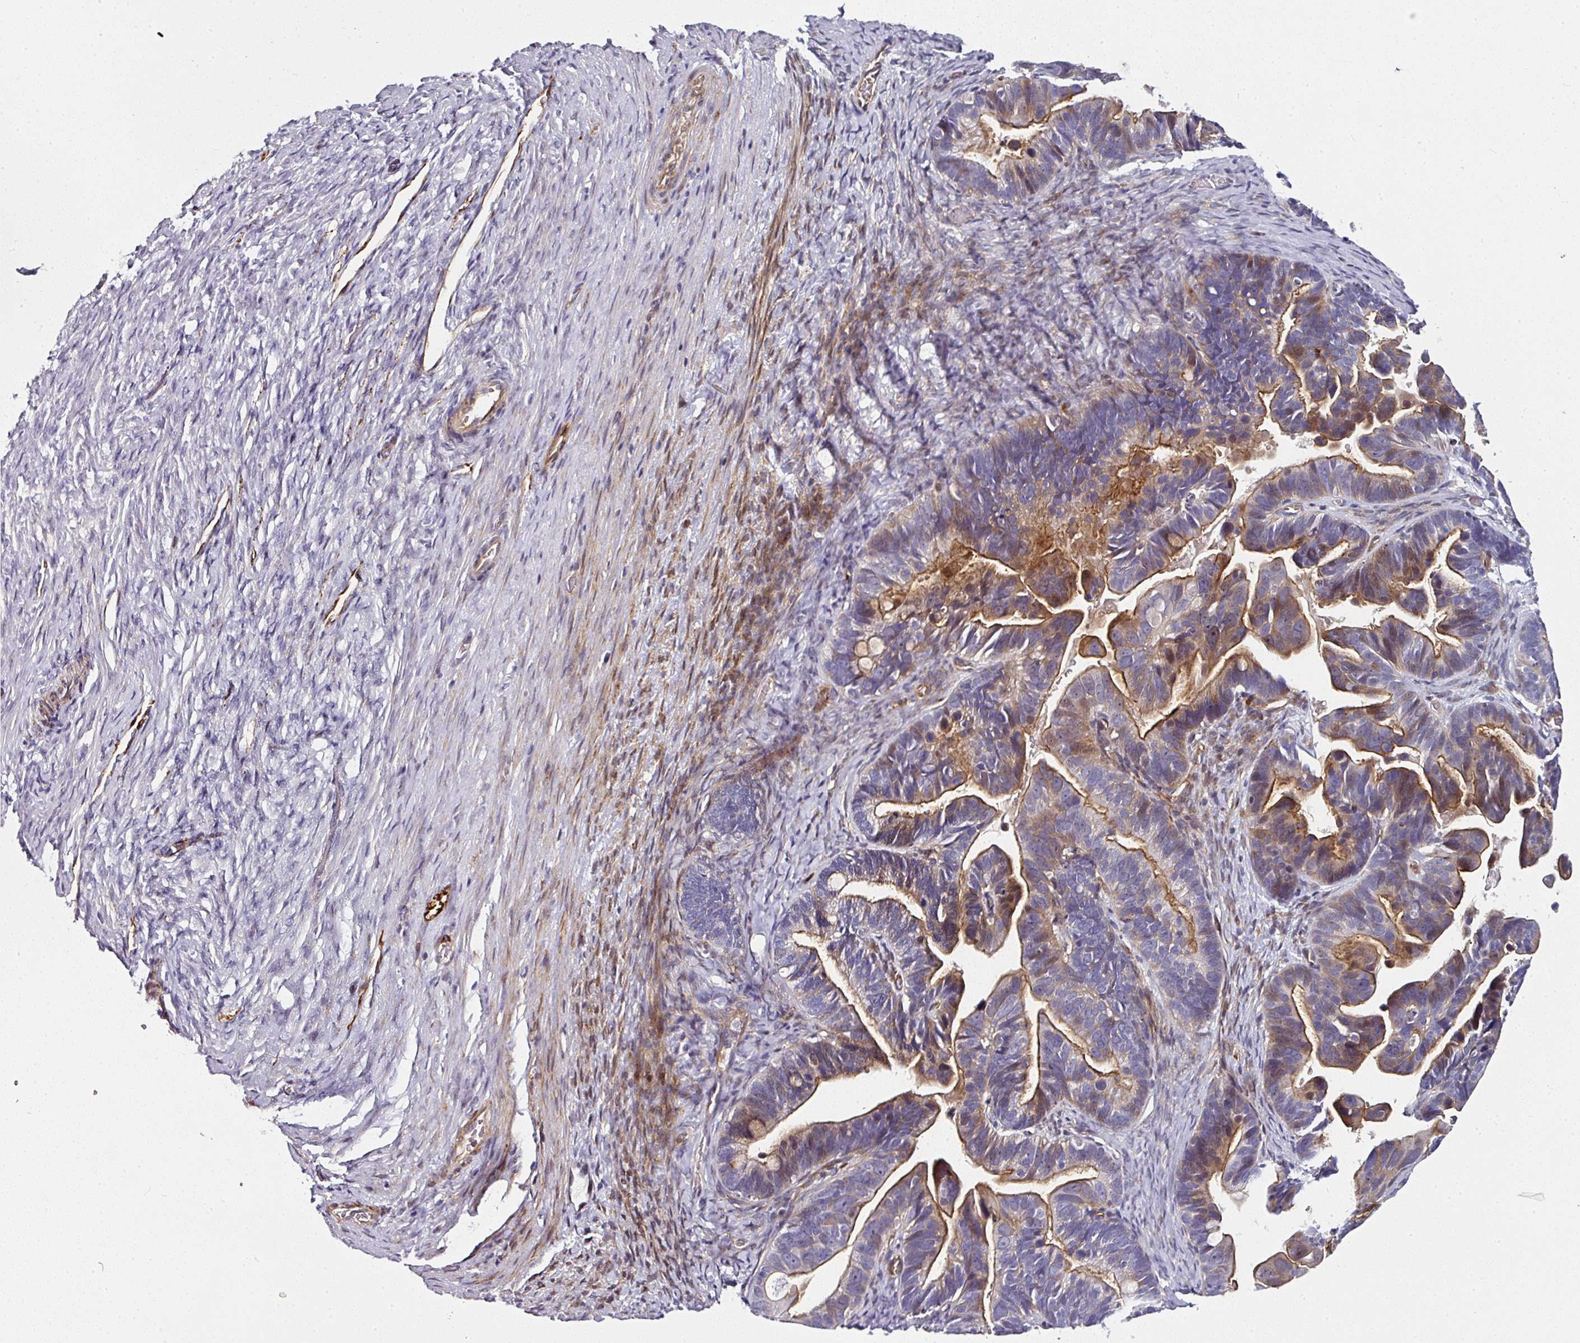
{"staining": {"intensity": "moderate", "quantity": "25%-75%", "location": "cytoplasmic/membranous"}, "tissue": "ovarian cancer", "cell_type": "Tumor cells", "image_type": "cancer", "snomed": [{"axis": "morphology", "description": "Cystadenocarcinoma, serous, NOS"}, {"axis": "topography", "description": "Ovary"}], "caption": "This is a histology image of immunohistochemistry staining of ovarian cancer, which shows moderate positivity in the cytoplasmic/membranous of tumor cells.", "gene": "BEND5", "patient": {"sex": "female", "age": 56}}